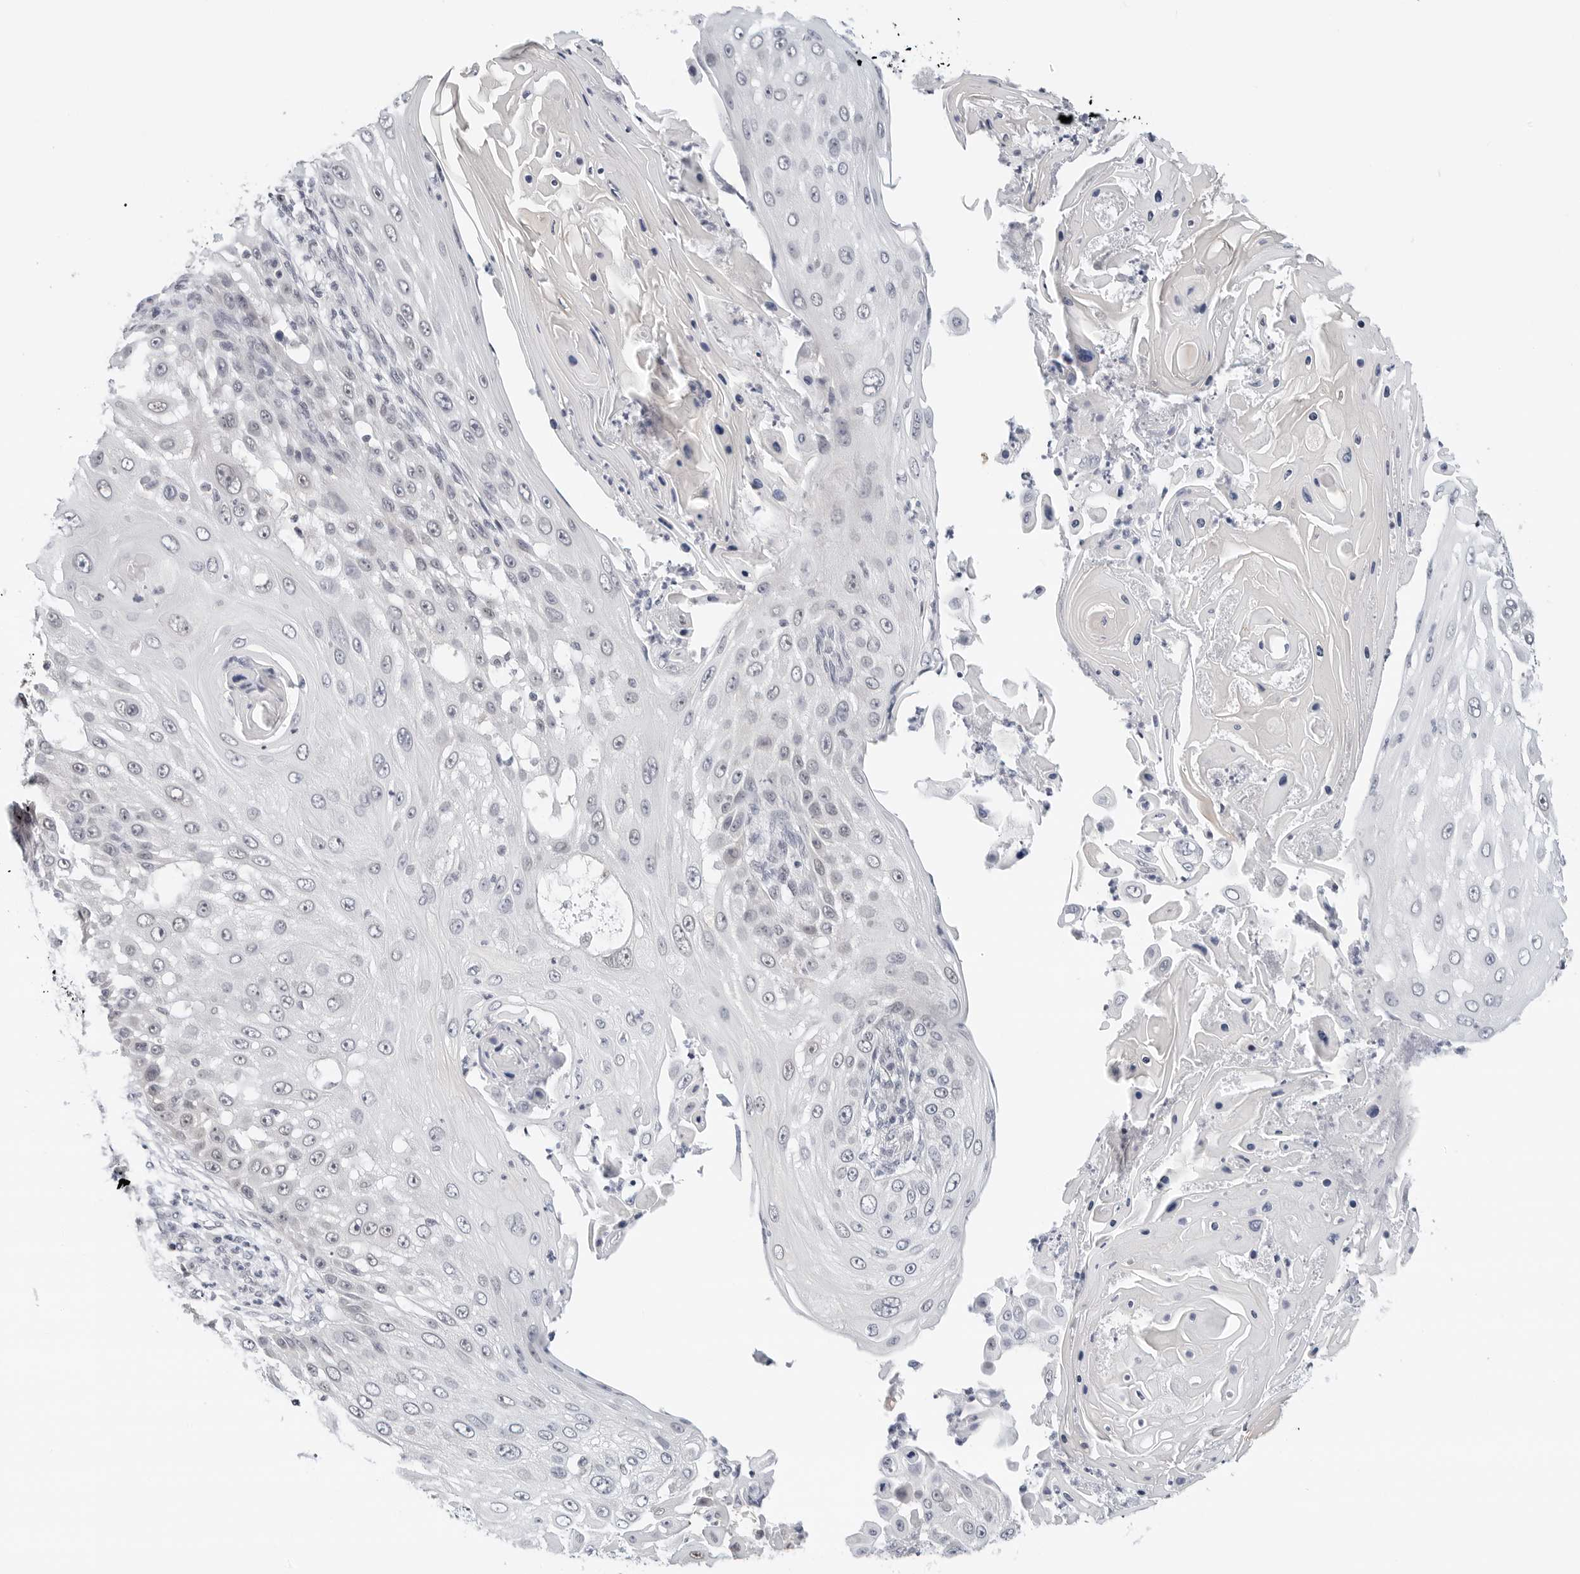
{"staining": {"intensity": "negative", "quantity": "none", "location": "none"}, "tissue": "skin cancer", "cell_type": "Tumor cells", "image_type": "cancer", "snomed": [{"axis": "morphology", "description": "Squamous cell carcinoma, NOS"}, {"axis": "topography", "description": "Skin"}], "caption": "Human skin squamous cell carcinoma stained for a protein using immunohistochemistry (IHC) displays no staining in tumor cells.", "gene": "TSEN2", "patient": {"sex": "female", "age": 44}}